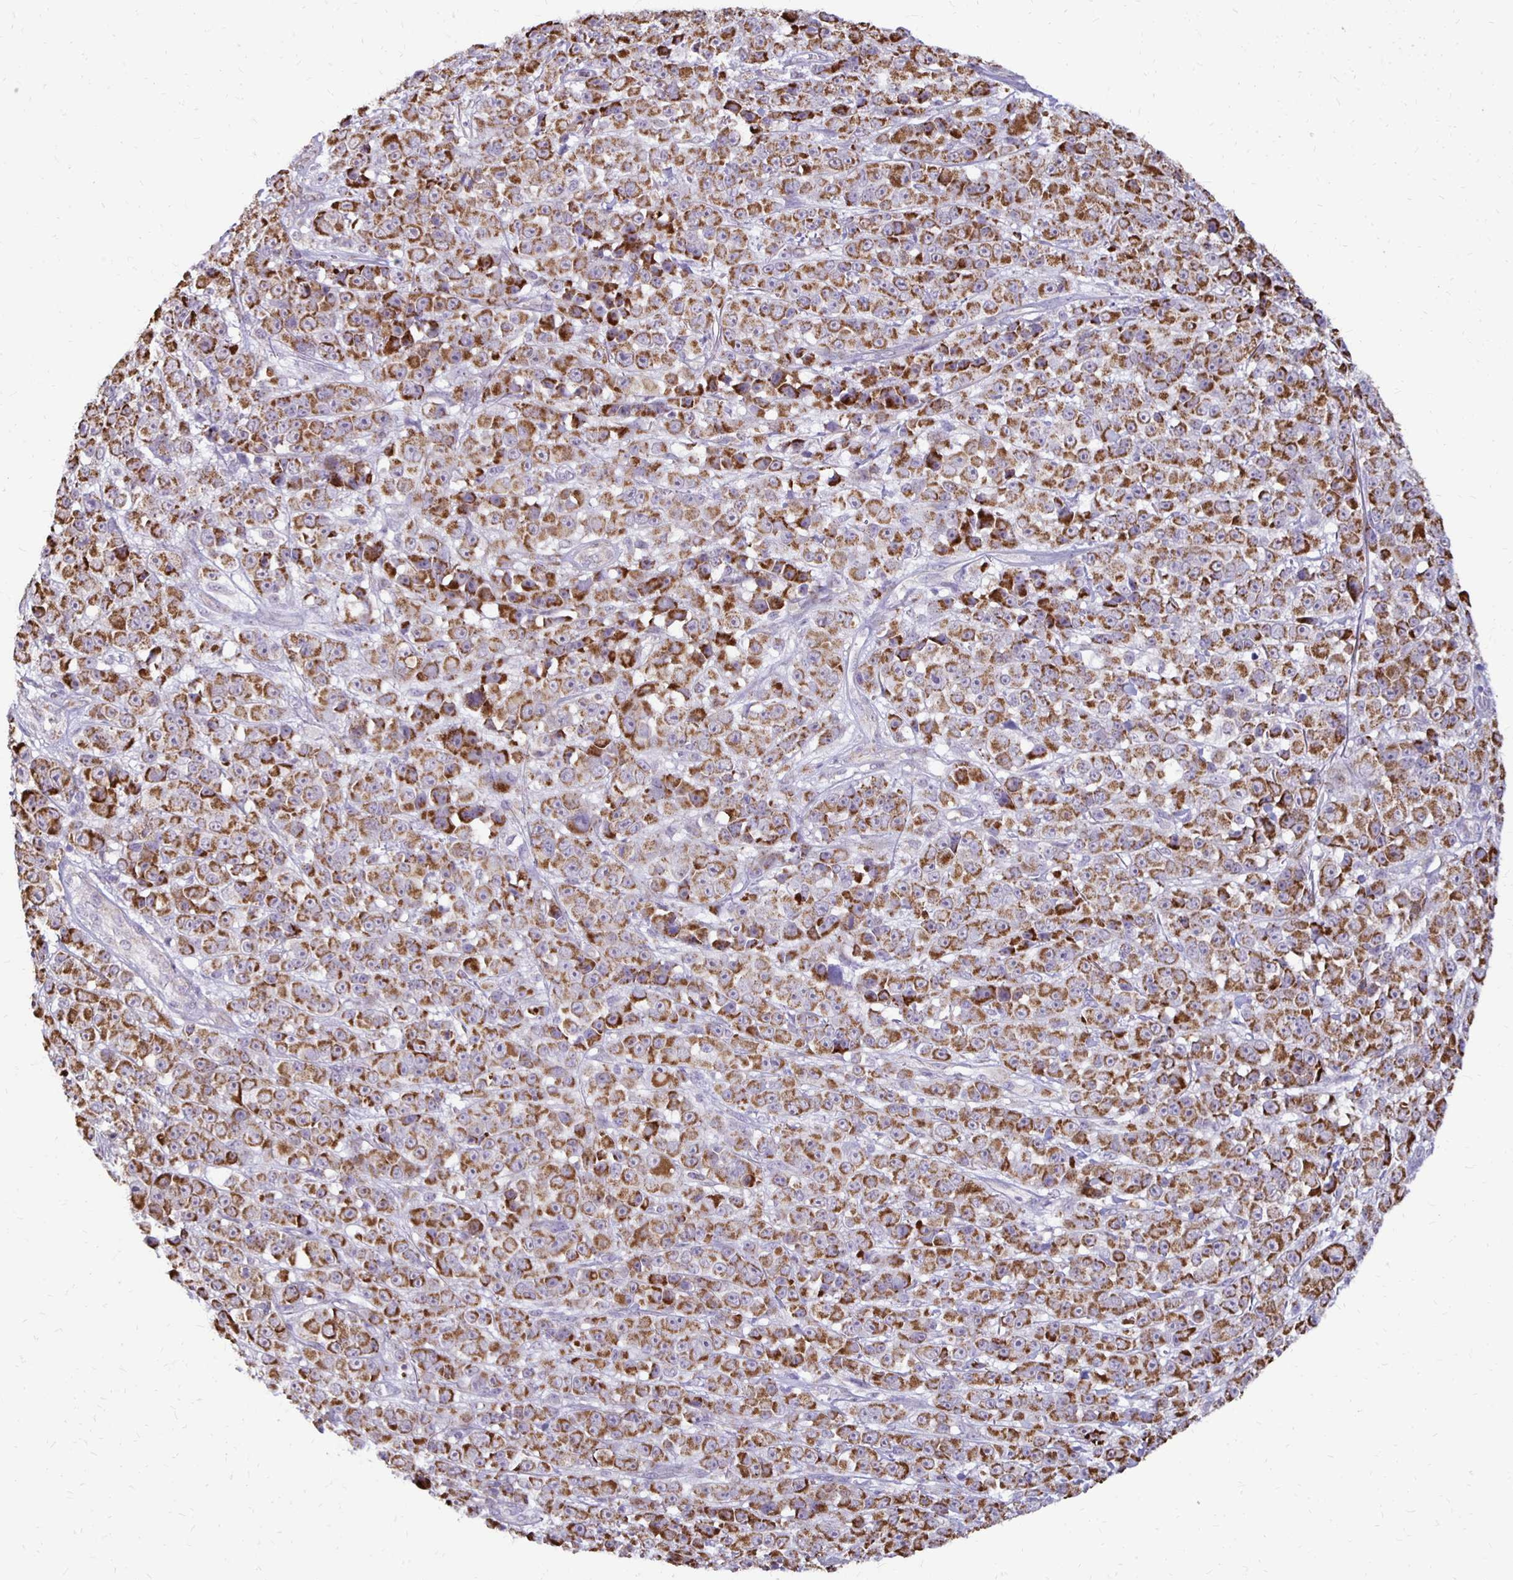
{"staining": {"intensity": "strong", "quantity": ">75%", "location": "cytoplasmic/membranous"}, "tissue": "melanoma", "cell_type": "Tumor cells", "image_type": "cancer", "snomed": [{"axis": "morphology", "description": "Malignant melanoma, NOS"}, {"axis": "topography", "description": "Skin"}, {"axis": "topography", "description": "Skin of back"}], "caption": "There is high levels of strong cytoplasmic/membranous expression in tumor cells of malignant melanoma, as demonstrated by immunohistochemical staining (brown color).", "gene": "IER3", "patient": {"sex": "male", "age": 91}}